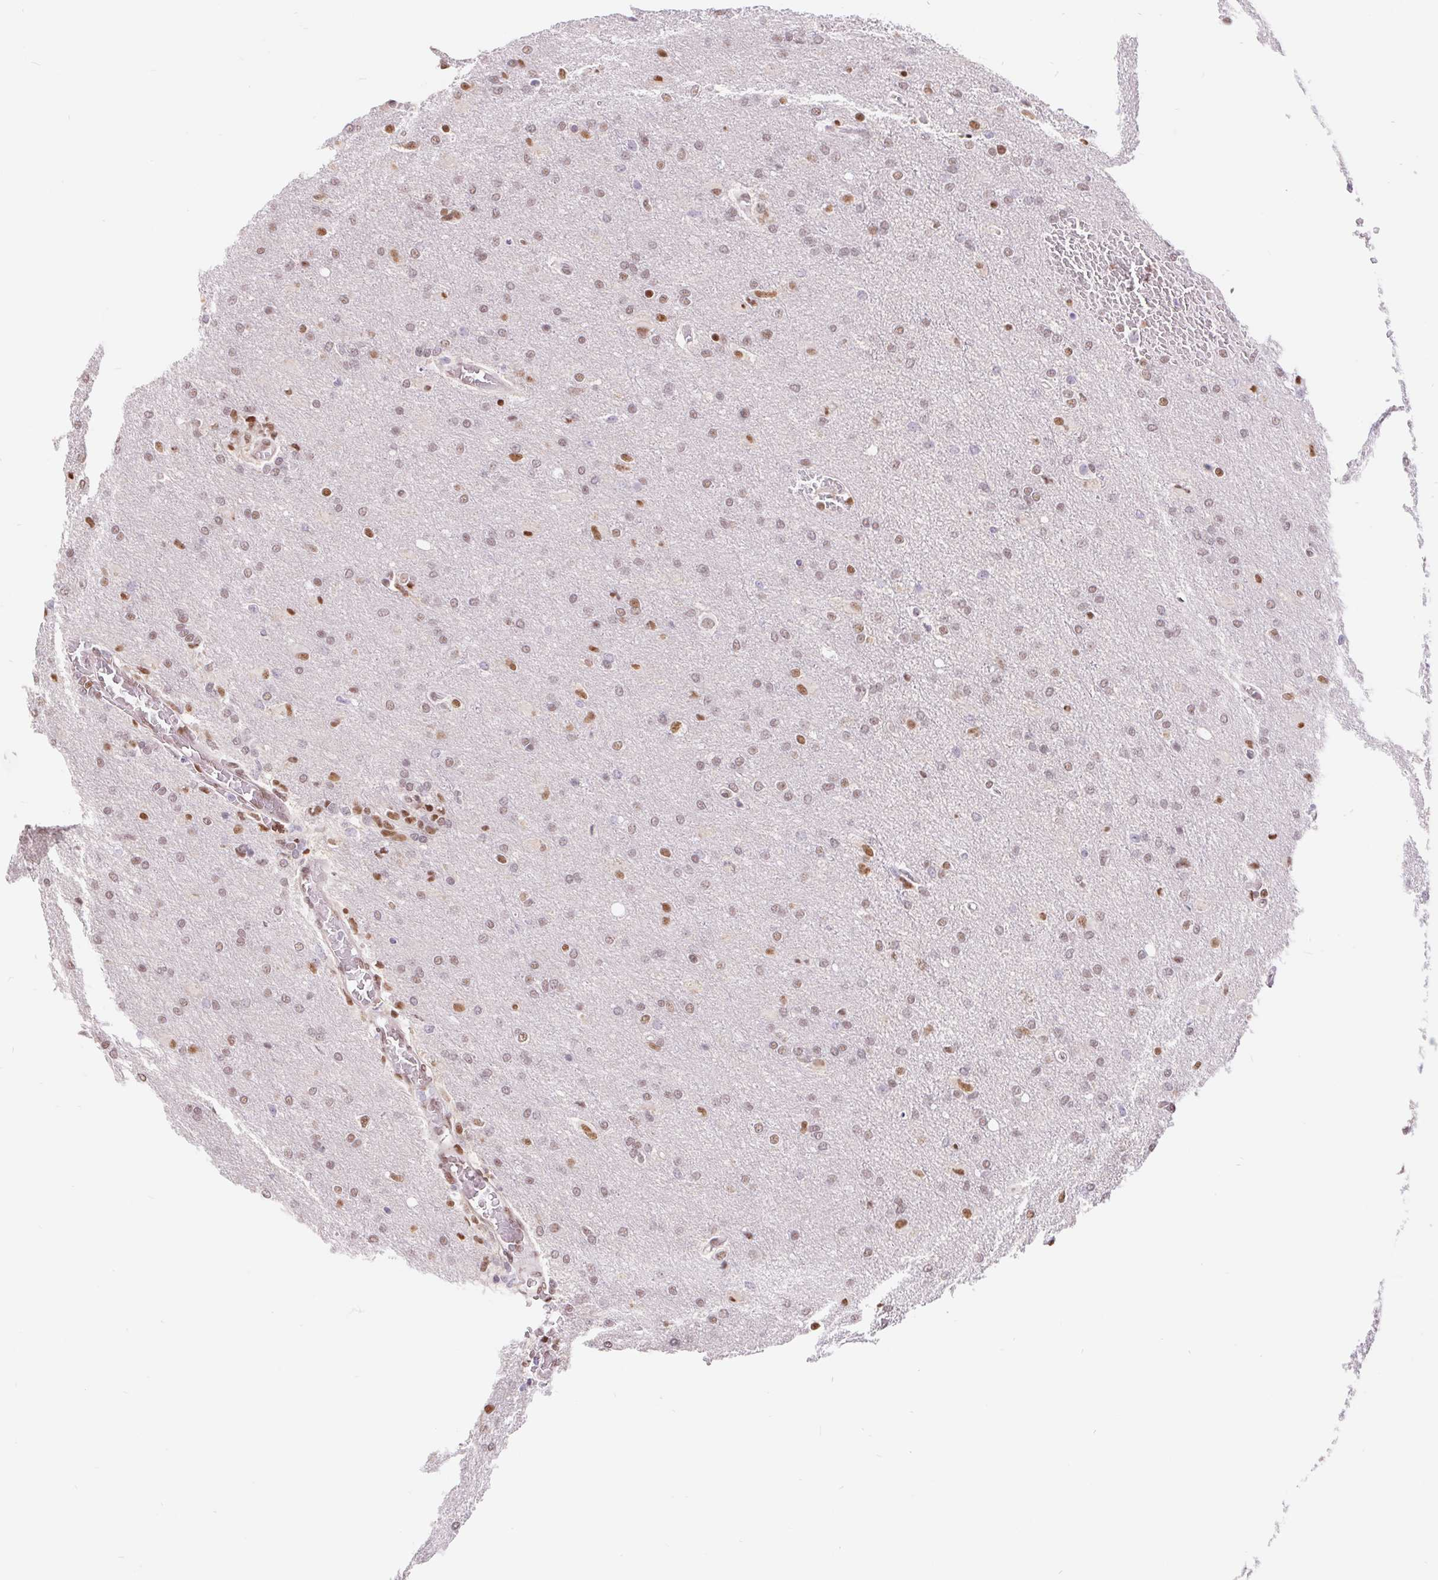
{"staining": {"intensity": "weak", "quantity": "25%-75%", "location": "nuclear"}, "tissue": "glioma", "cell_type": "Tumor cells", "image_type": "cancer", "snomed": [{"axis": "morphology", "description": "Glioma, malignant, High grade"}, {"axis": "topography", "description": "Brain"}], "caption": "This histopathology image reveals immunohistochemistry (IHC) staining of human glioma, with low weak nuclear positivity in approximately 25%-75% of tumor cells.", "gene": "CAND1", "patient": {"sex": "male", "age": 68}}